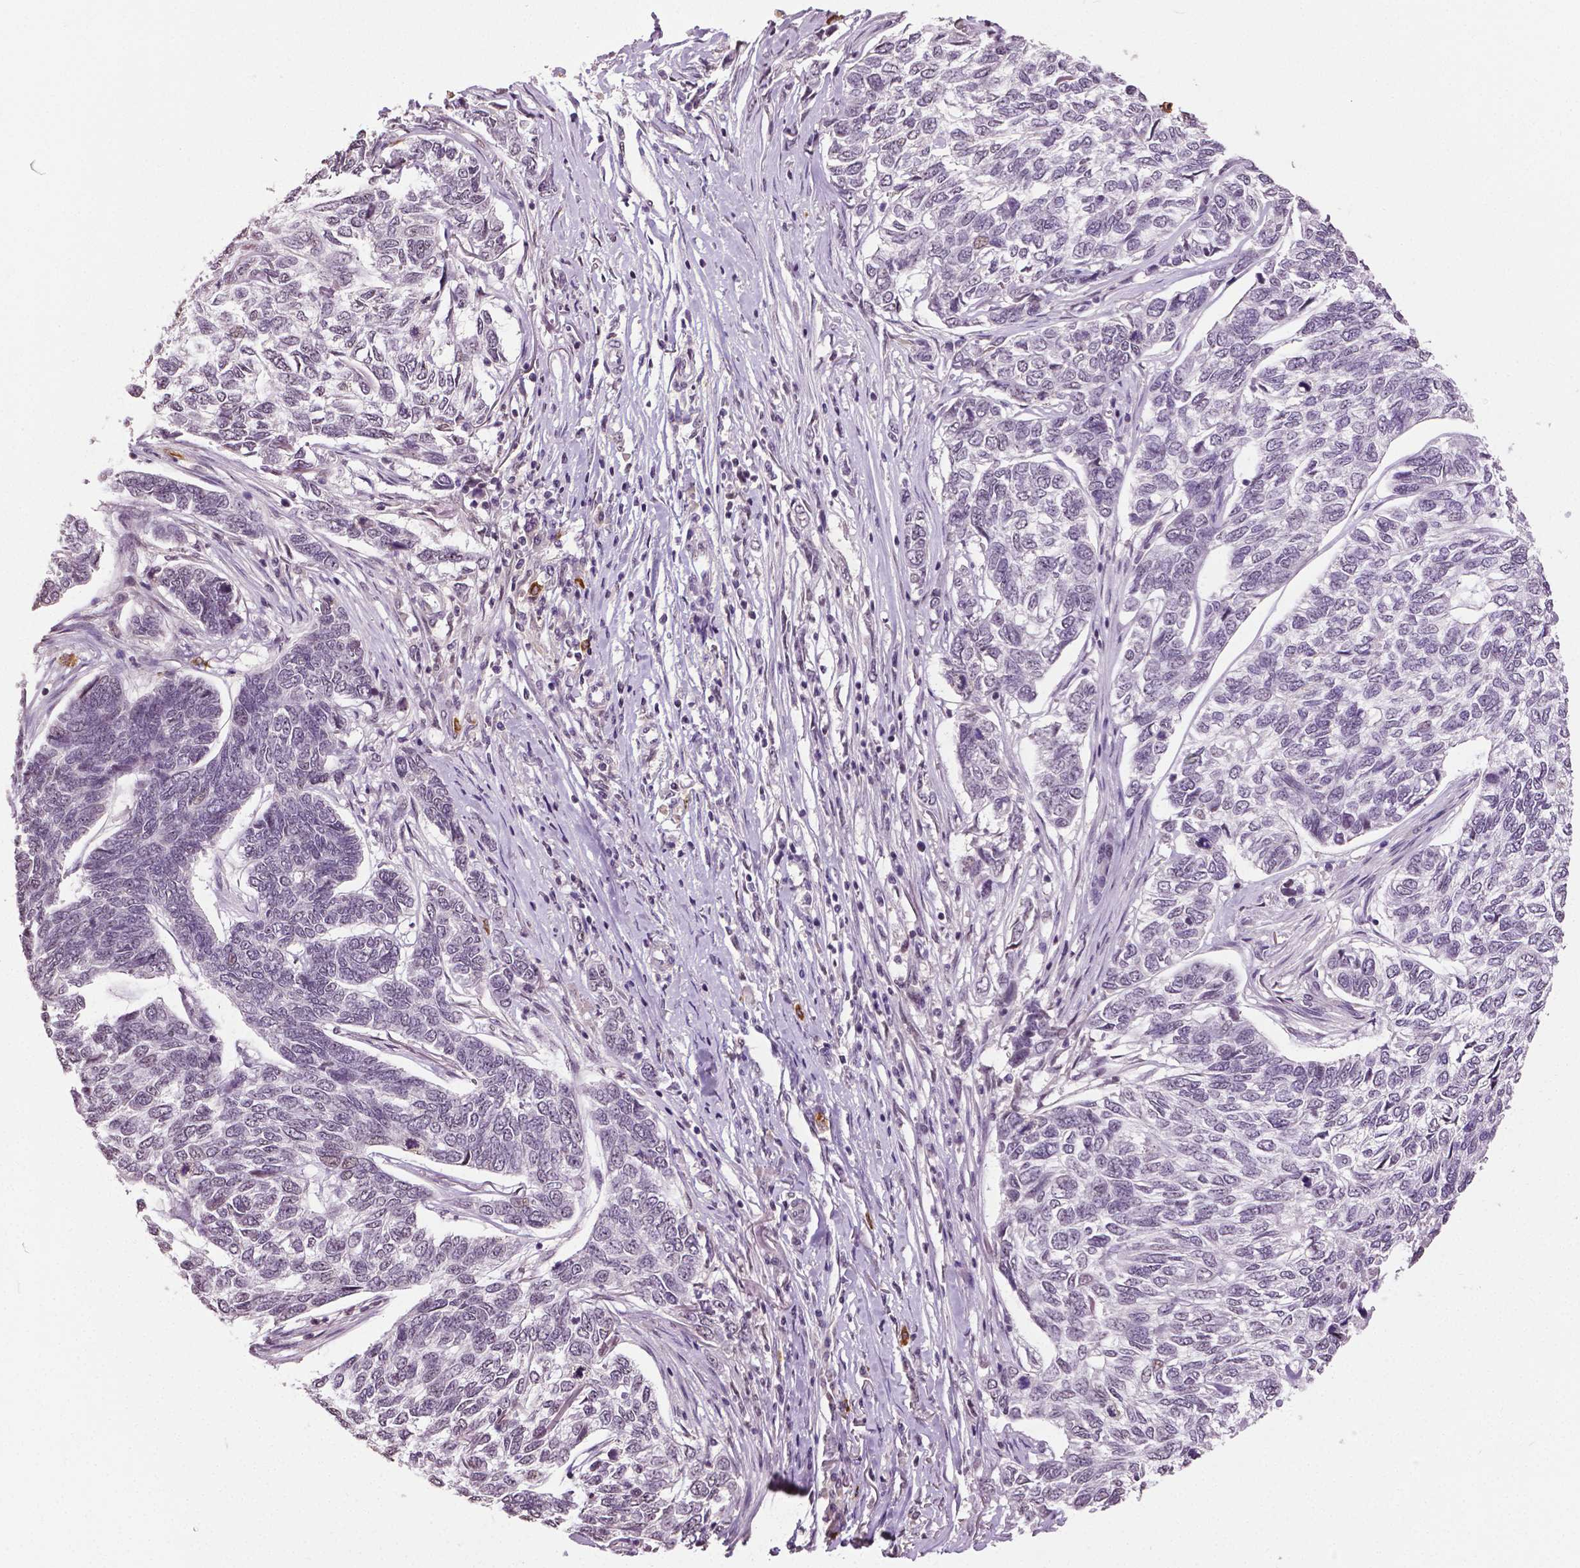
{"staining": {"intensity": "negative", "quantity": "none", "location": "none"}, "tissue": "skin cancer", "cell_type": "Tumor cells", "image_type": "cancer", "snomed": [{"axis": "morphology", "description": "Basal cell carcinoma"}, {"axis": "topography", "description": "Skin"}], "caption": "The image exhibits no significant staining in tumor cells of skin cancer (basal cell carcinoma).", "gene": "DLX5", "patient": {"sex": "female", "age": 65}}